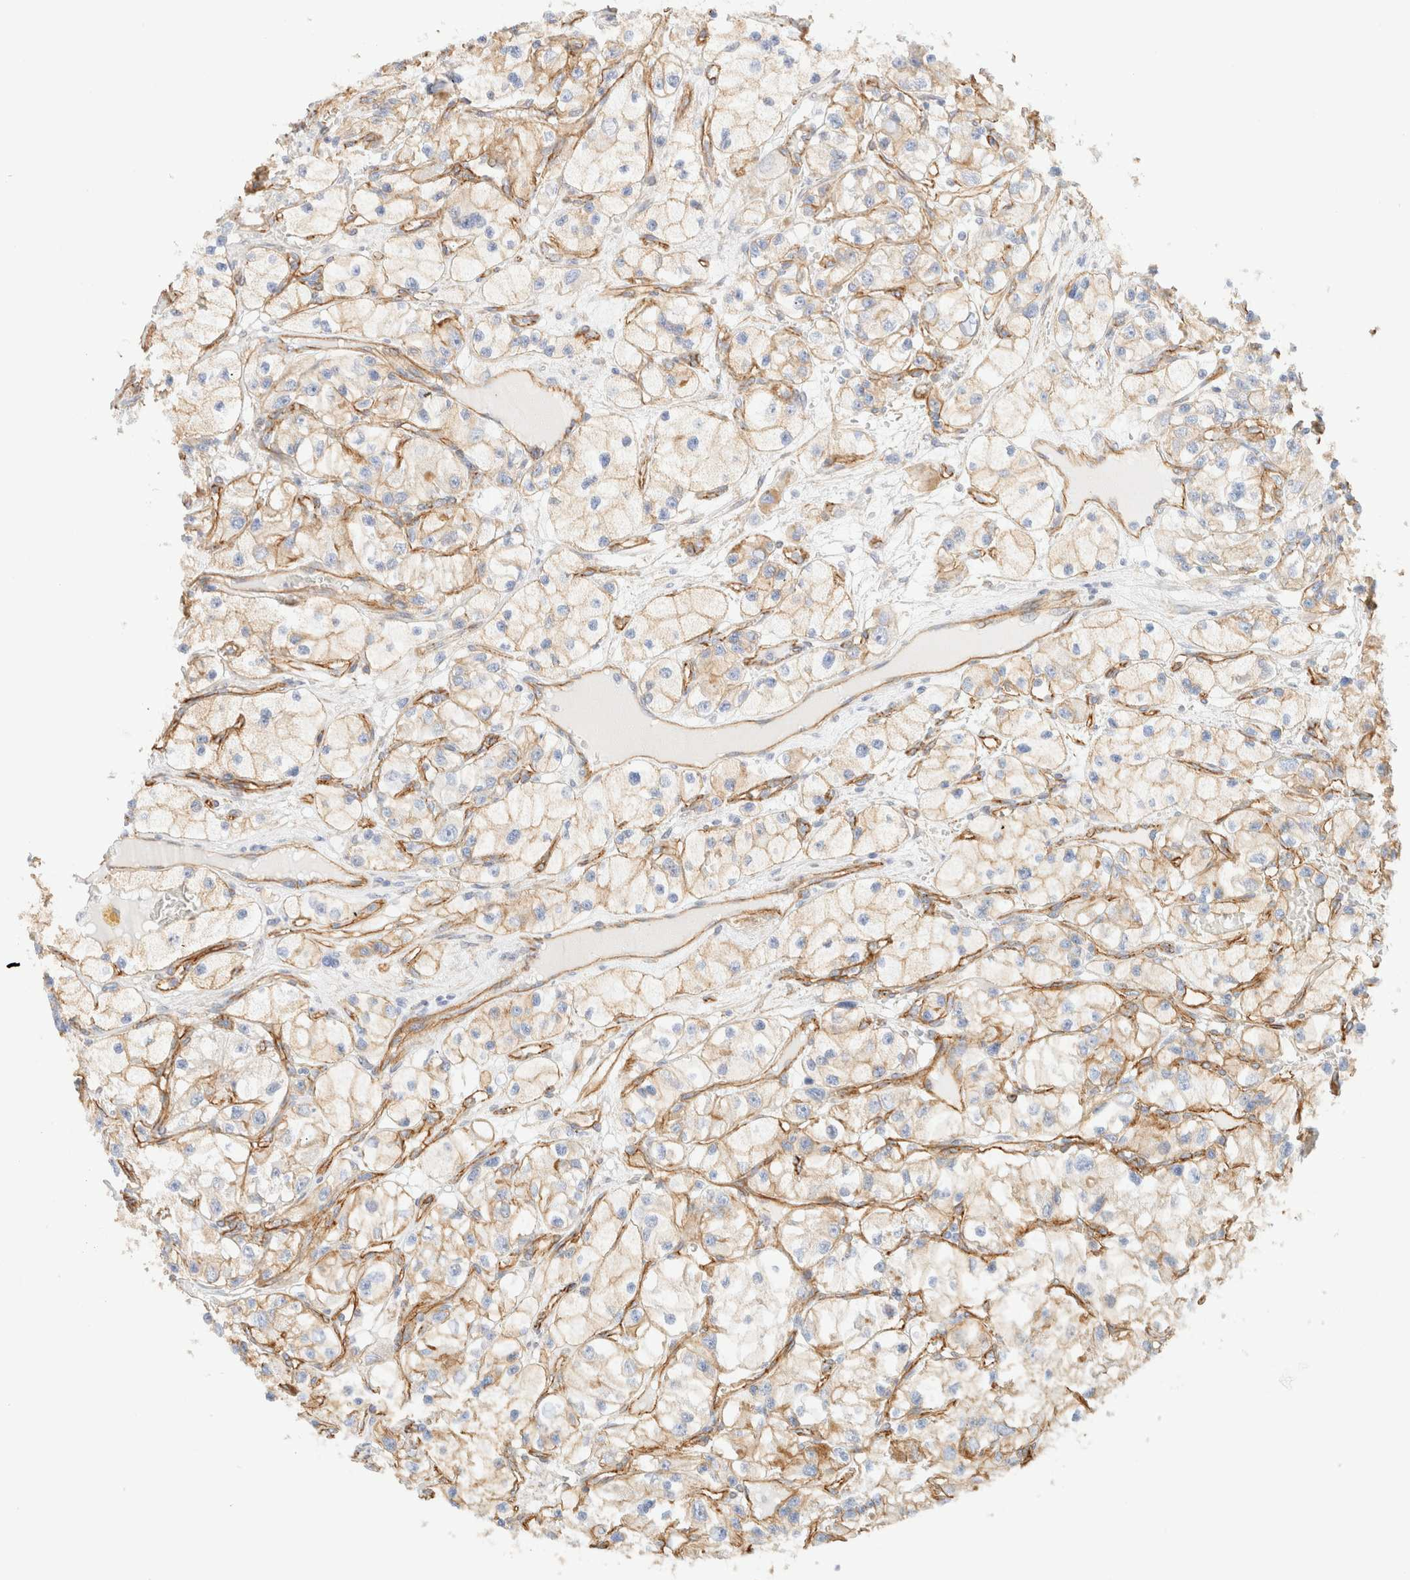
{"staining": {"intensity": "weak", "quantity": ">75%", "location": "cytoplasmic/membranous"}, "tissue": "renal cancer", "cell_type": "Tumor cells", "image_type": "cancer", "snomed": [{"axis": "morphology", "description": "Adenocarcinoma, NOS"}, {"axis": "topography", "description": "Kidney"}], "caption": "Immunohistochemistry (IHC) photomicrograph of neoplastic tissue: human renal cancer stained using IHC exhibits low levels of weak protein expression localized specifically in the cytoplasmic/membranous of tumor cells, appearing as a cytoplasmic/membranous brown color.", "gene": "CYB5R4", "patient": {"sex": "female", "age": 57}}